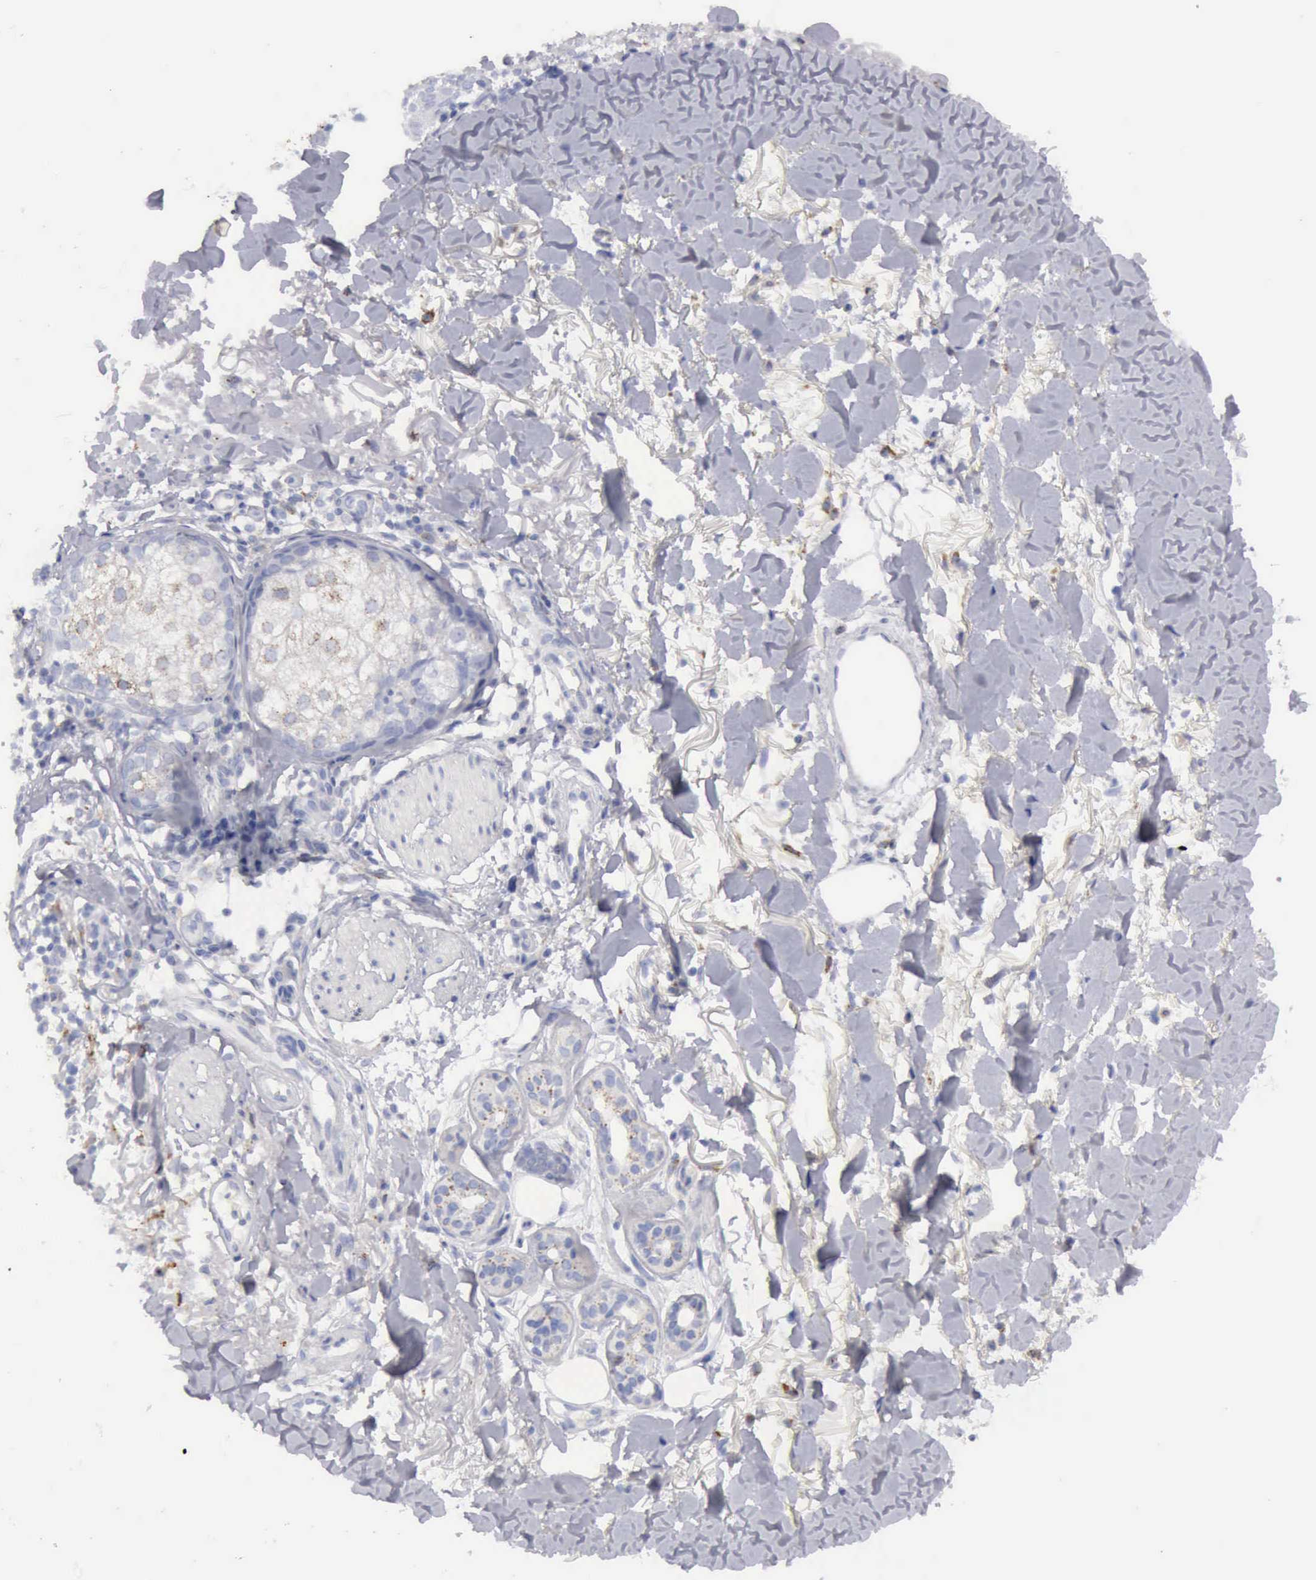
{"staining": {"intensity": "negative", "quantity": "none", "location": "none"}, "tissue": "skin cancer", "cell_type": "Tumor cells", "image_type": "cancer", "snomed": [{"axis": "morphology", "description": "Basal cell carcinoma"}, {"axis": "topography", "description": "Skin"}], "caption": "Tumor cells show no significant positivity in basal cell carcinoma (skin).", "gene": "CTSS", "patient": {"sex": "female", "age": 81}}